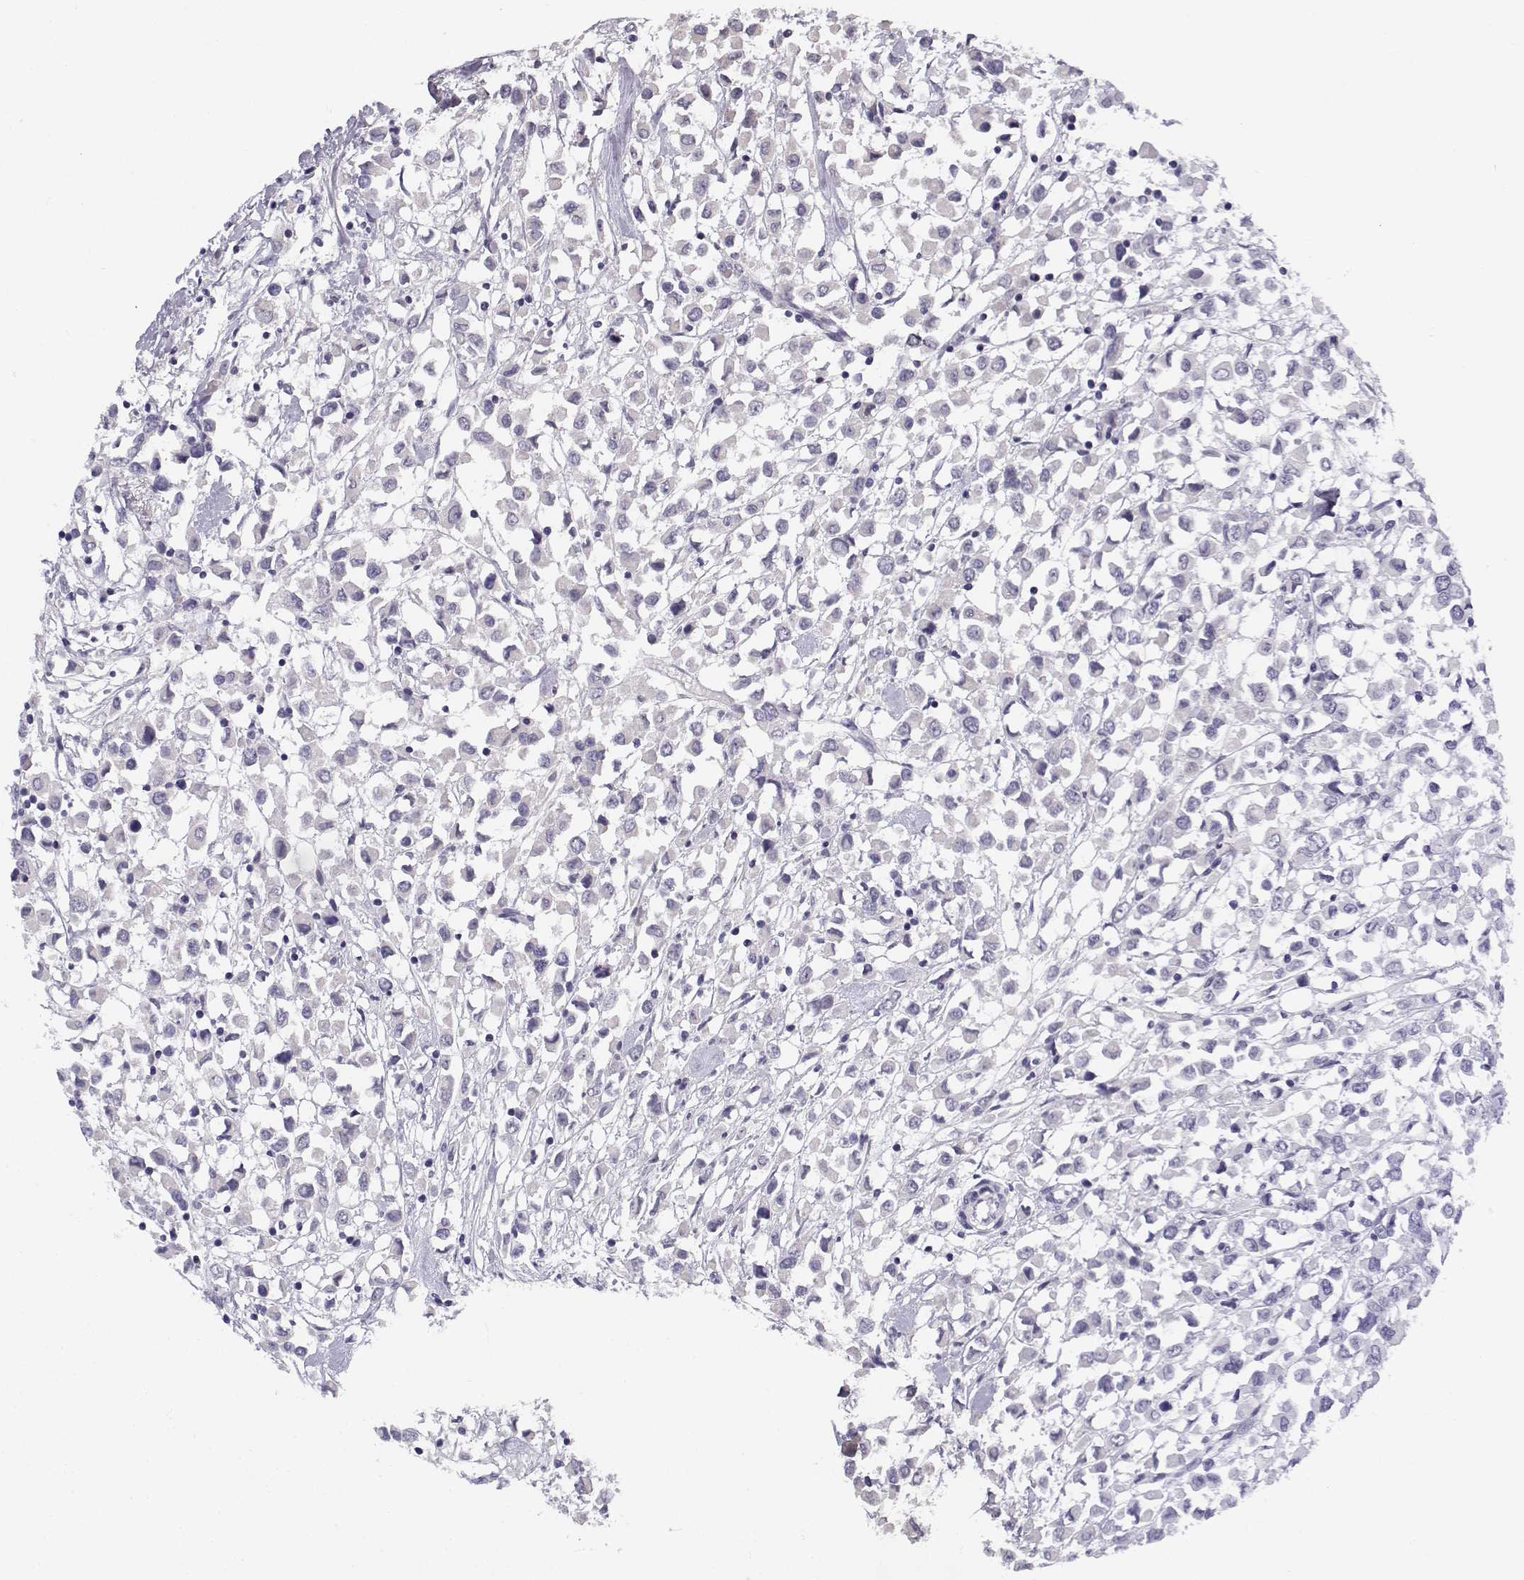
{"staining": {"intensity": "negative", "quantity": "none", "location": "none"}, "tissue": "breast cancer", "cell_type": "Tumor cells", "image_type": "cancer", "snomed": [{"axis": "morphology", "description": "Duct carcinoma"}, {"axis": "topography", "description": "Breast"}], "caption": "High power microscopy photomicrograph of an immunohistochemistry (IHC) histopathology image of breast cancer (intraductal carcinoma), revealing no significant staining in tumor cells.", "gene": "DDX25", "patient": {"sex": "female", "age": 61}}